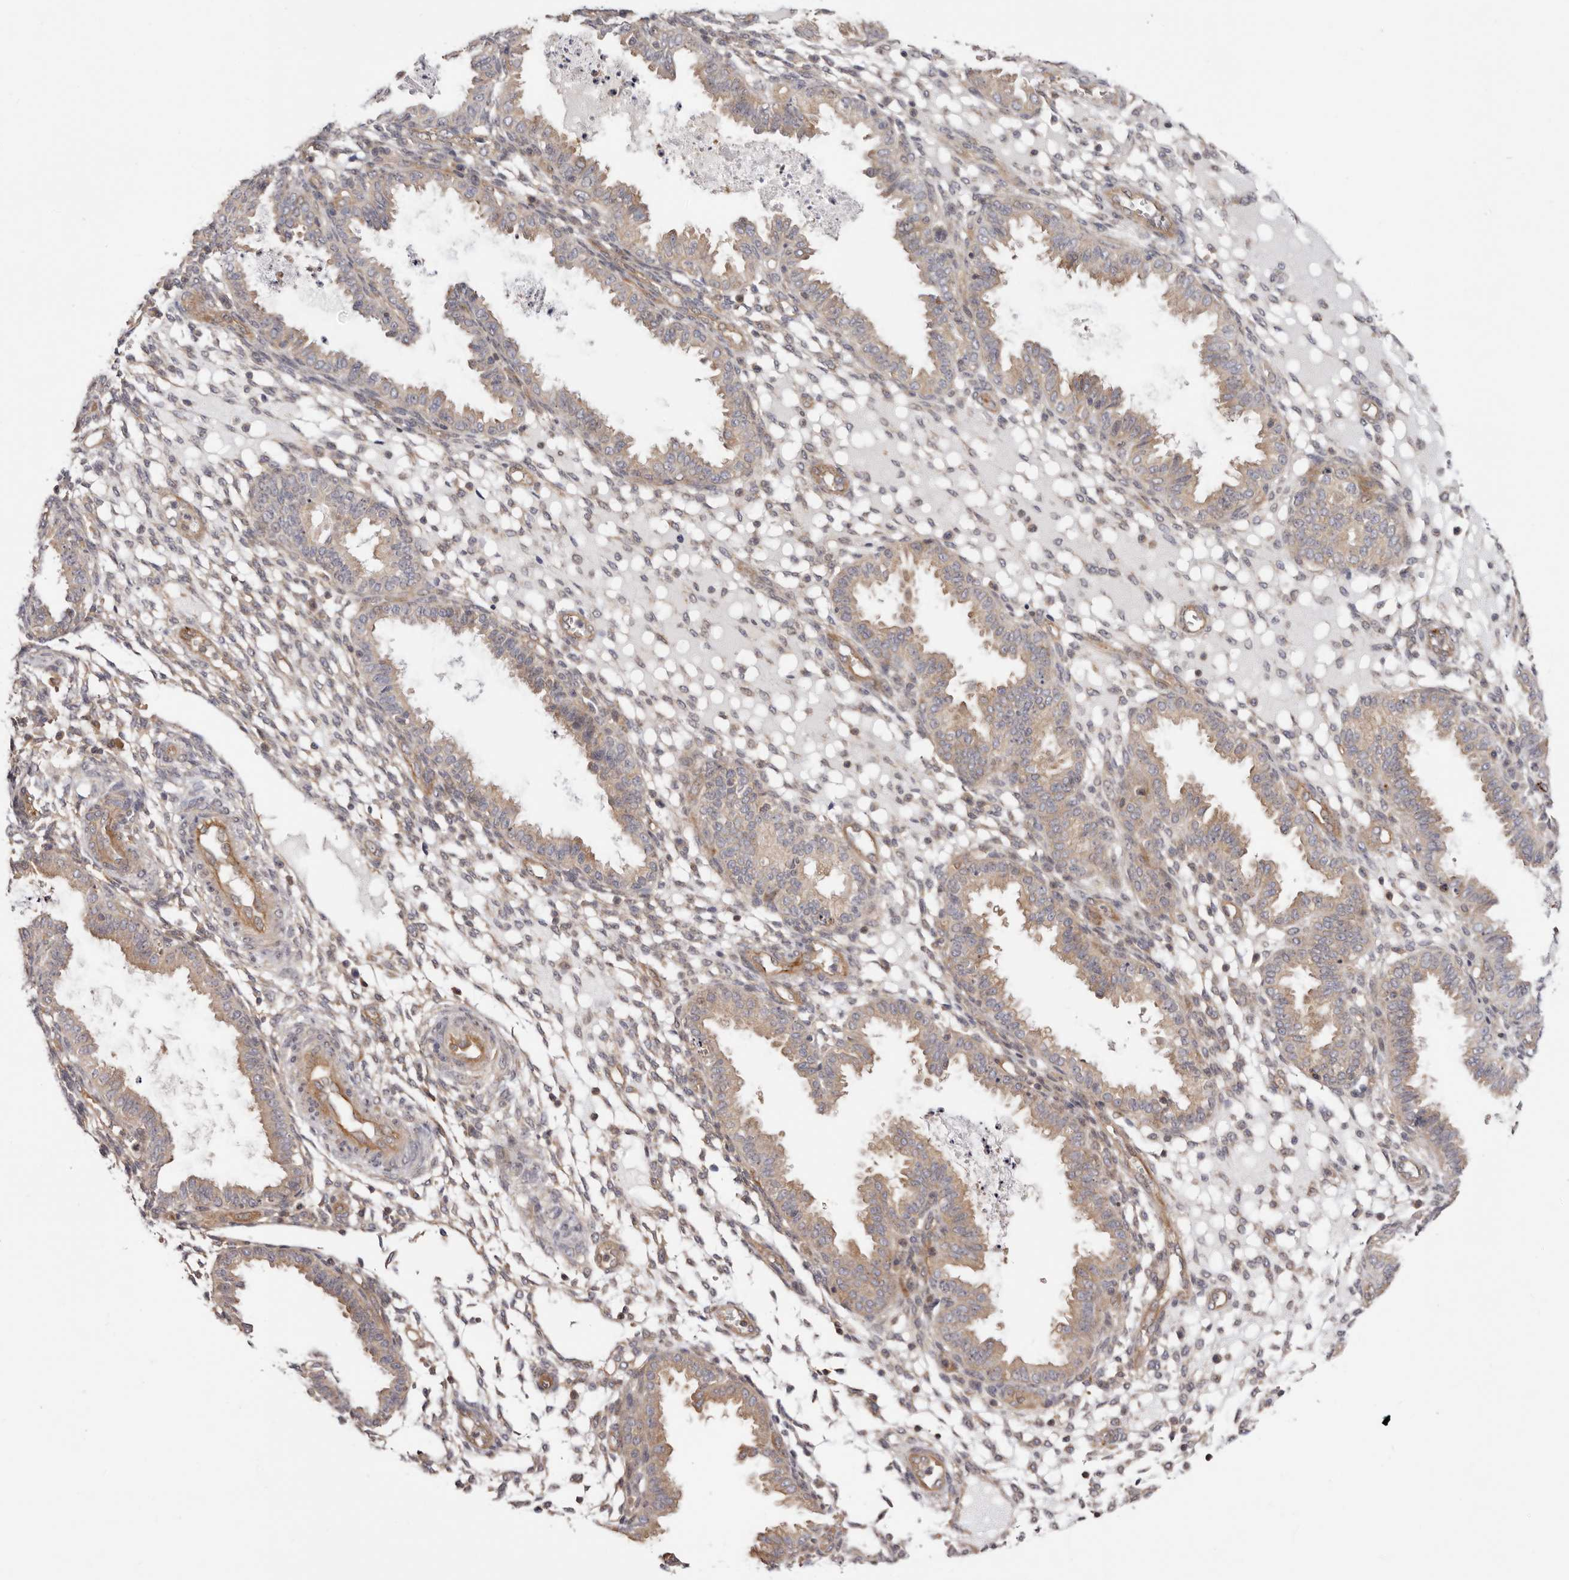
{"staining": {"intensity": "weak", "quantity": "<25%", "location": "cytoplasmic/membranous"}, "tissue": "endometrium", "cell_type": "Cells in endometrial stroma", "image_type": "normal", "snomed": [{"axis": "morphology", "description": "Normal tissue, NOS"}, {"axis": "topography", "description": "Endometrium"}], "caption": "This is a micrograph of IHC staining of benign endometrium, which shows no staining in cells in endometrial stroma. The staining is performed using DAB brown chromogen with nuclei counter-stained in using hematoxylin.", "gene": "PANK4", "patient": {"sex": "female", "age": 33}}